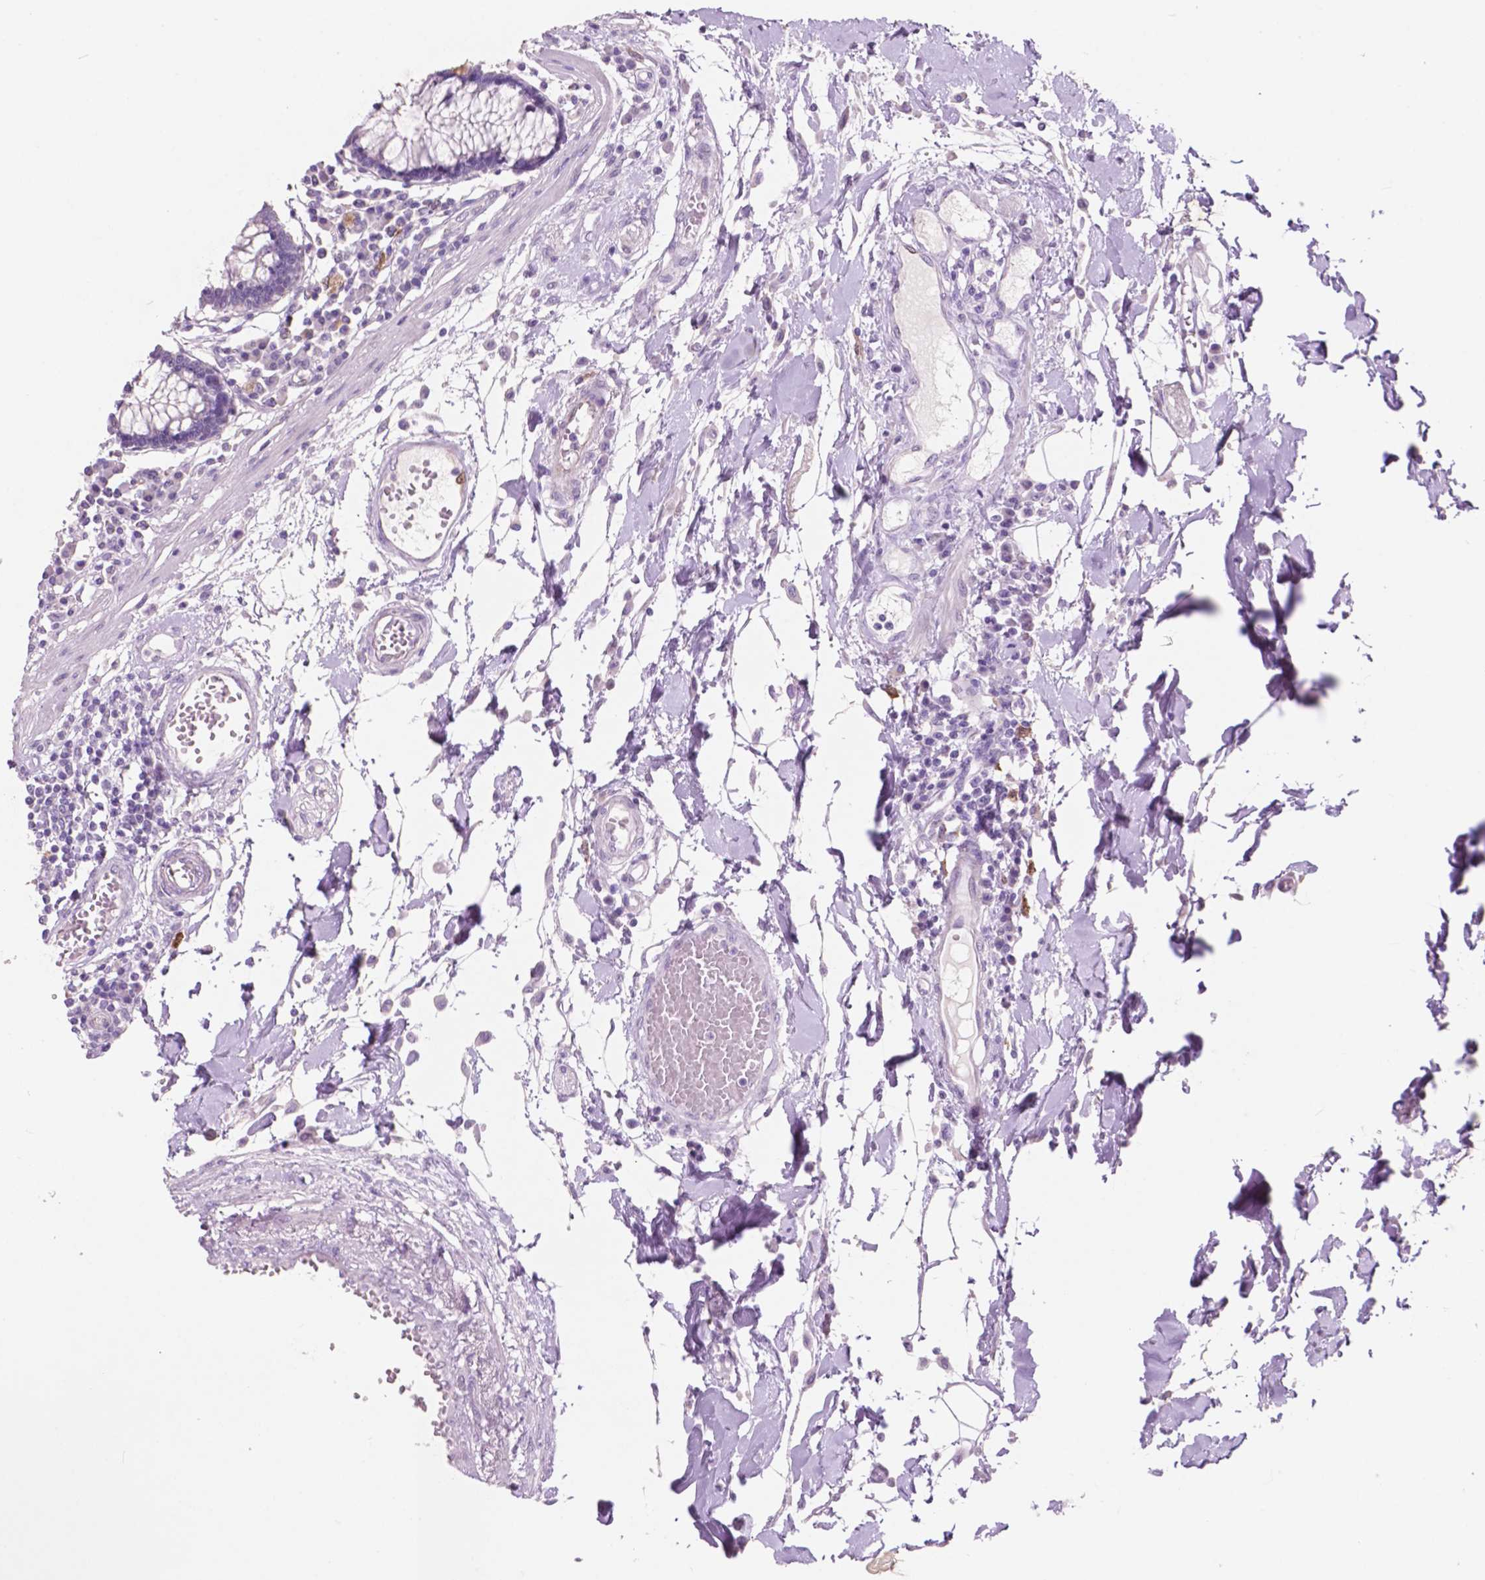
{"staining": {"intensity": "negative", "quantity": "none", "location": "none"}, "tissue": "colon", "cell_type": "Endothelial cells", "image_type": "normal", "snomed": [{"axis": "morphology", "description": "Normal tissue, NOS"}, {"axis": "morphology", "description": "Adenocarcinoma, NOS"}, {"axis": "topography", "description": "Colon"}], "caption": "The micrograph shows no significant expression in endothelial cells of colon.", "gene": "IDO1", "patient": {"sex": "male", "age": 83}}